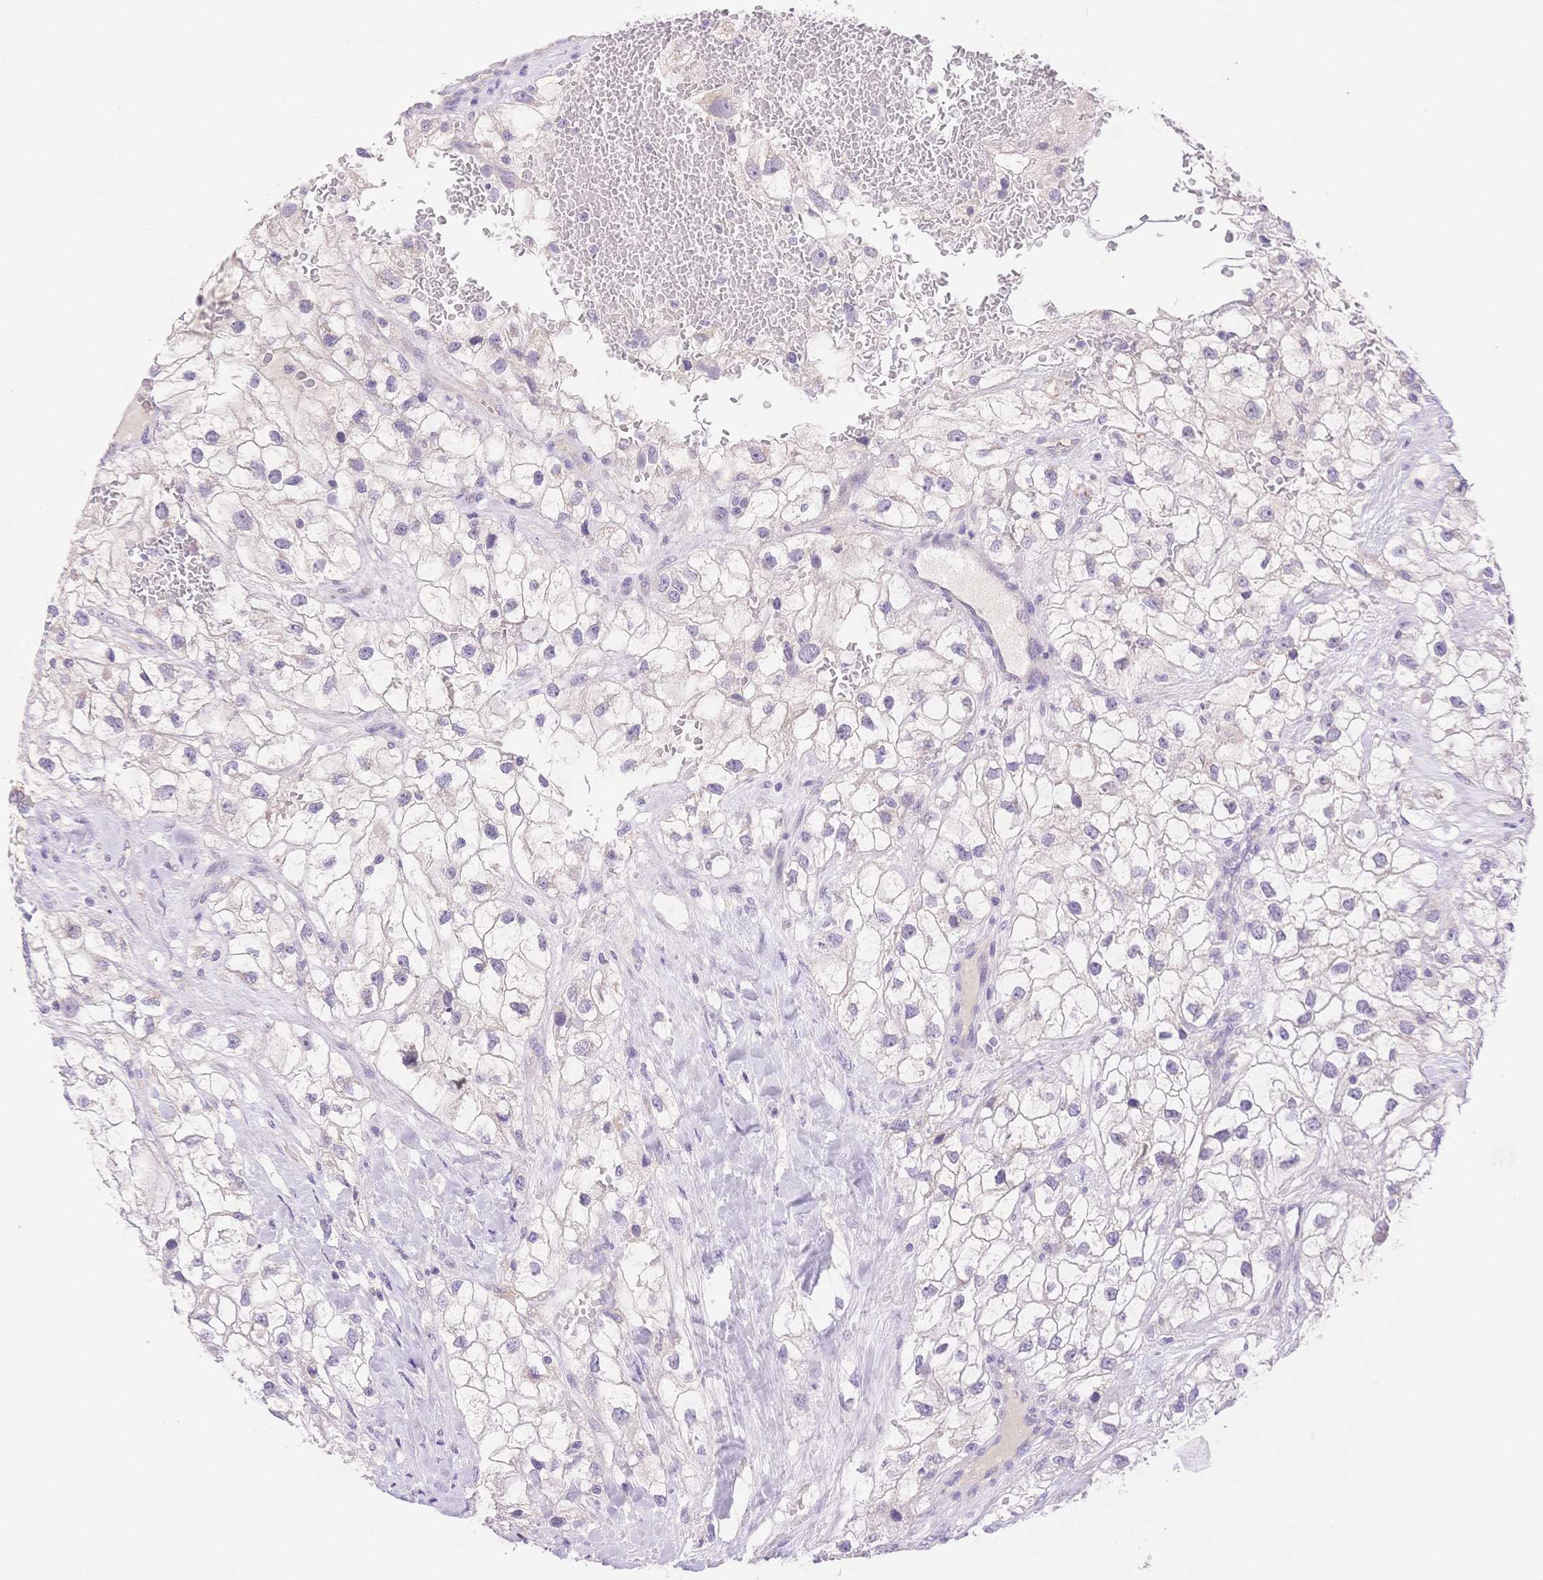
{"staining": {"intensity": "negative", "quantity": "none", "location": "none"}, "tissue": "renal cancer", "cell_type": "Tumor cells", "image_type": "cancer", "snomed": [{"axis": "morphology", "description": "Adenocarcinoma, NOS"}, {"axis": "topography", "description": "Kidney"}], "caption": "Tumor cells are negative for protein expression in human adenocarcinoma (renal).", "gene": "MYOM1", "patient": {"sex": "male", "age": 59}}